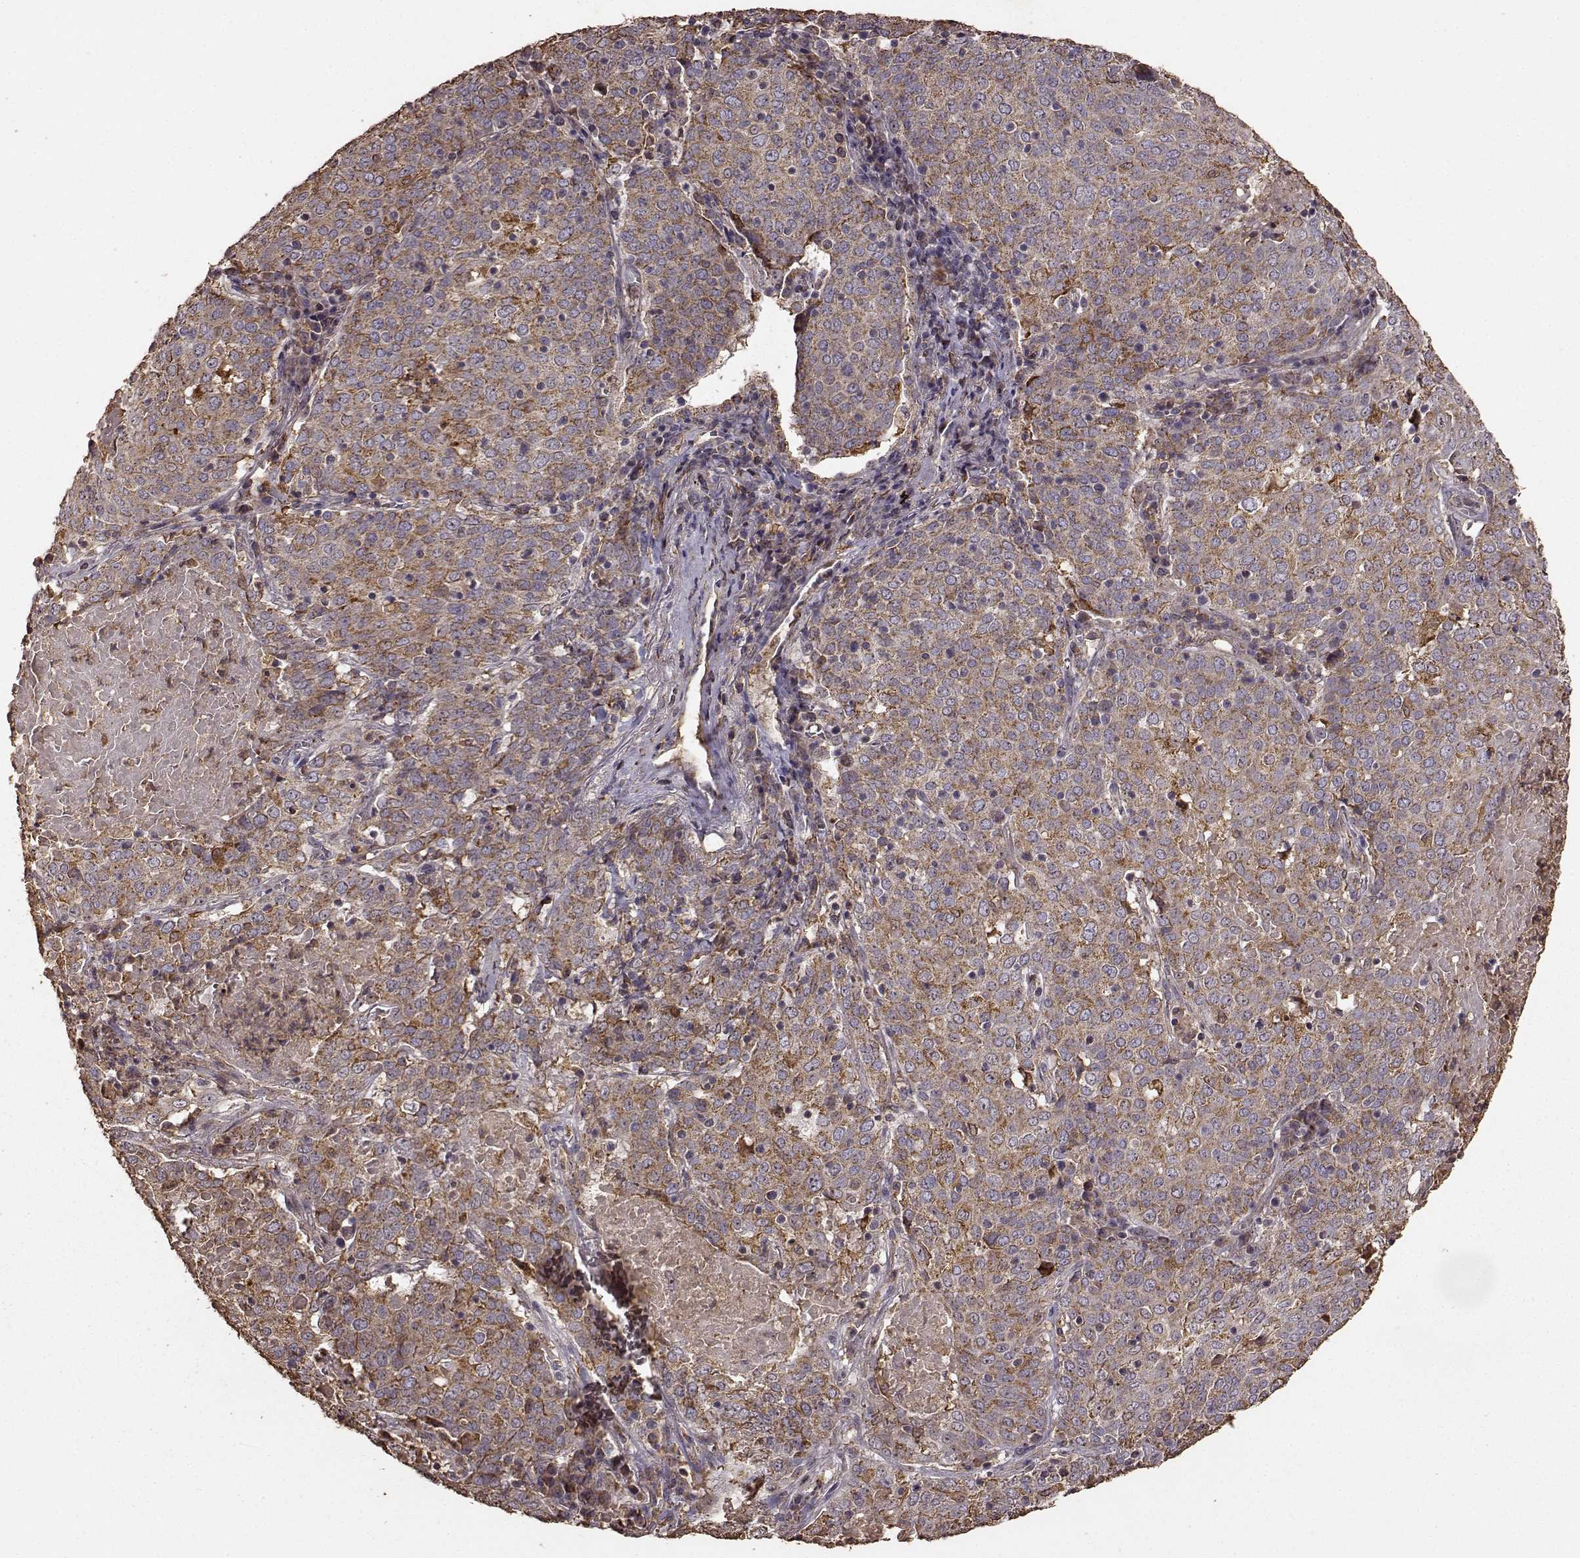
{"staining": {"intensity": "moderate", "quantity": "25%-75%", "location": "cytoplasmic/membranous"}, "tissue": "lung cancer", "cell_type": "Tumor cells", "image_type": "cancer", "snomed": [{"axis": "morphology", "description": "Squamous cell carcinoma, NOS"}, {"axis": "topography", "description": "Lung"}], "caption": "The histopathology image reveals immunohistochemical staining of lung squamous cell carcinoma. There is moderate cytoplasmic/membranous positivity is seen in approximately 25%-75% of tumor cells. (brown staining indicates protein expression, while blue staining denotes nuclei).", "gene": "PTGES2", "patient": {"sex": "male", "age": 82}}